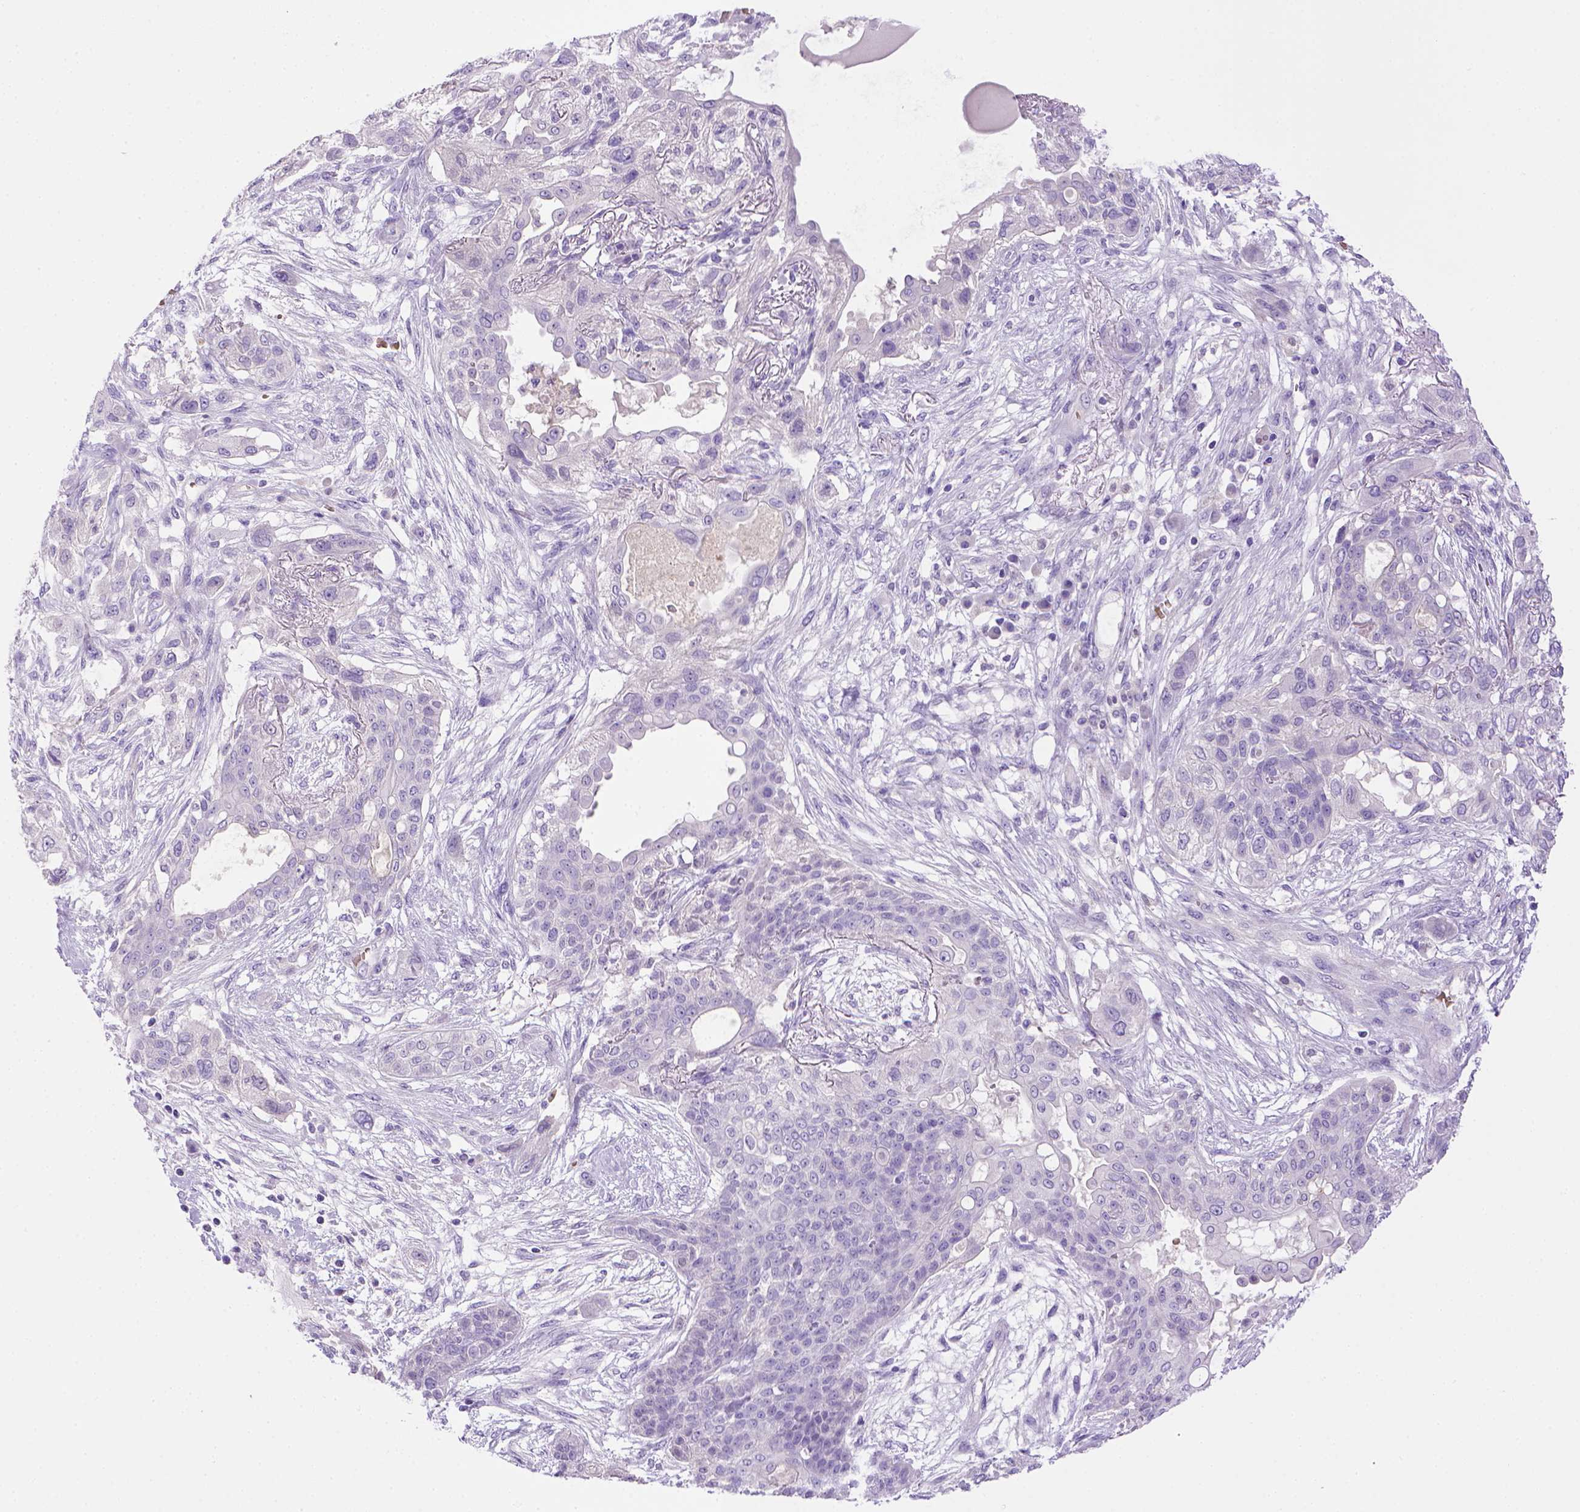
{"staining": {"intensity": "negative", "quantity": "none", "location": "none"}, "tissue": "lung cancer", "cell_type": "Tumor cells", "image_type": "cancer", "snomed": [{"axis": "morphology", "description": "Squamous cell carcinoma, NOS"}, {"axis": "topography", "description": "Lung"}], "caption": "DAB (3,3'-diaminobenzidine) immunohistochemical staining of human squamous cell carcinoma (lung) exhibits no significant staining in tumor cells.", "gene": "BAAT", "patient": {"sex": "female", "age": 70}}